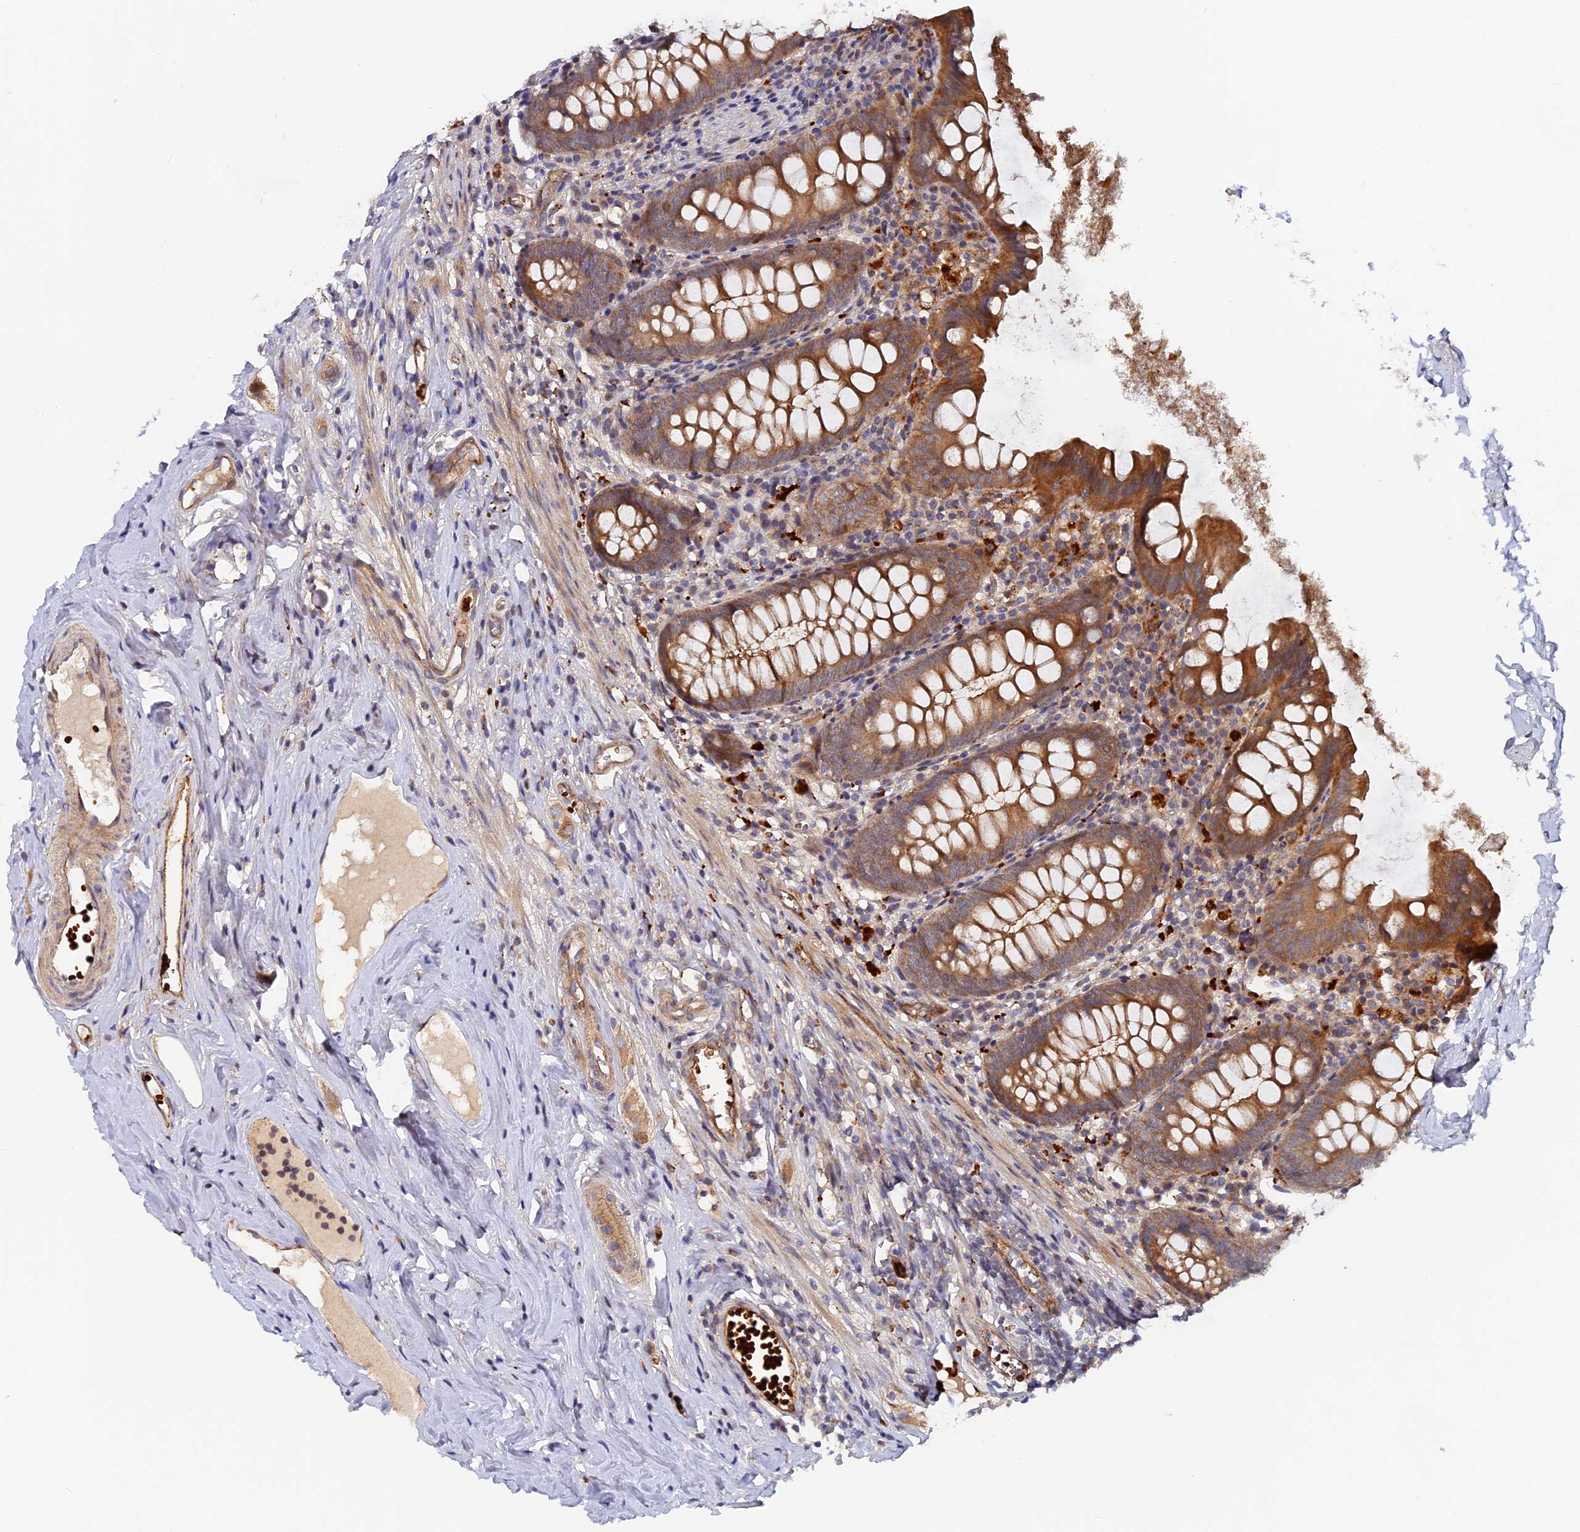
{"staining": {"intensity": "moderate", "quantity": ">75%", "location": "cytoplasmic/membranous"}, "tissue": "appendix", "cell_type": "Glandular cells", "image_type": "normal", "snomed": [{"axis": "morphology", "description": "Normal tissue, NOS"}, {"axis": "topography", "description": "Appendix"}], "caption": "Immunohistochemical staining of benign appendix shows >75% levels of moderate cytoplasmic/membranous protein staining in approximately >75% of glandular cells. Nuclei are stained in blue.", "gene": "MISP3", "patient": {"sex": "female", "age": 51}}